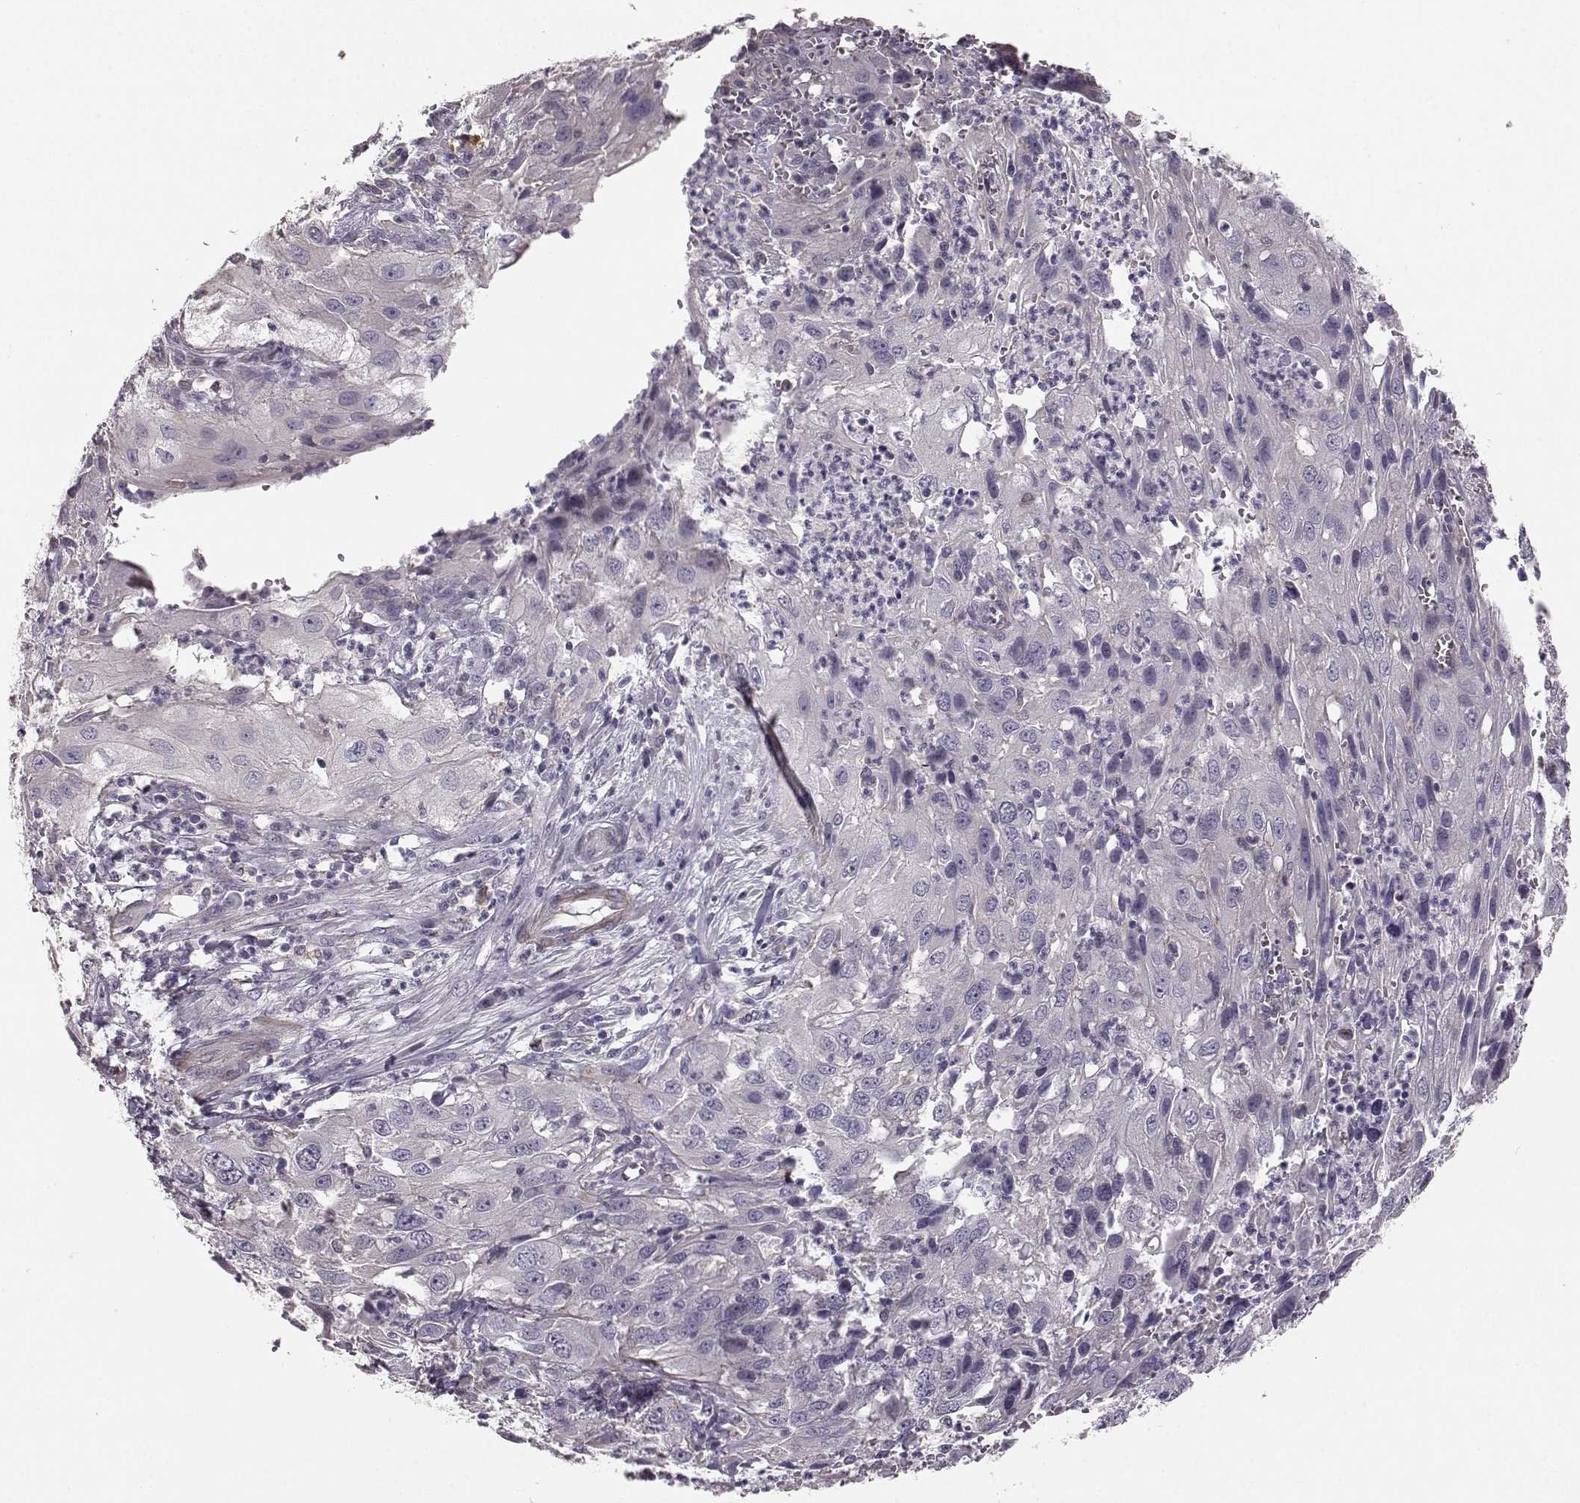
{"staining": {"intensity": "negative", "quantity": "none", "location": "none"}, "tissue": "cervical cancer", "cell_type": "Tumor cells", "image_type": "cancer", "snomed": [{"axis": "morphology", "description": "Squamous cell carcinoma, NOS"}, {"axis": "topography", "description": "Cervix"}], "caption": "An IHC histopathology image of squamous cell carcinoma (cervical) is shown. There is no staining in tumor cells of squamous cell carcinoma (cervical).", "gene": "GPR50", "patient": {"sex": "female", "age": 32}}